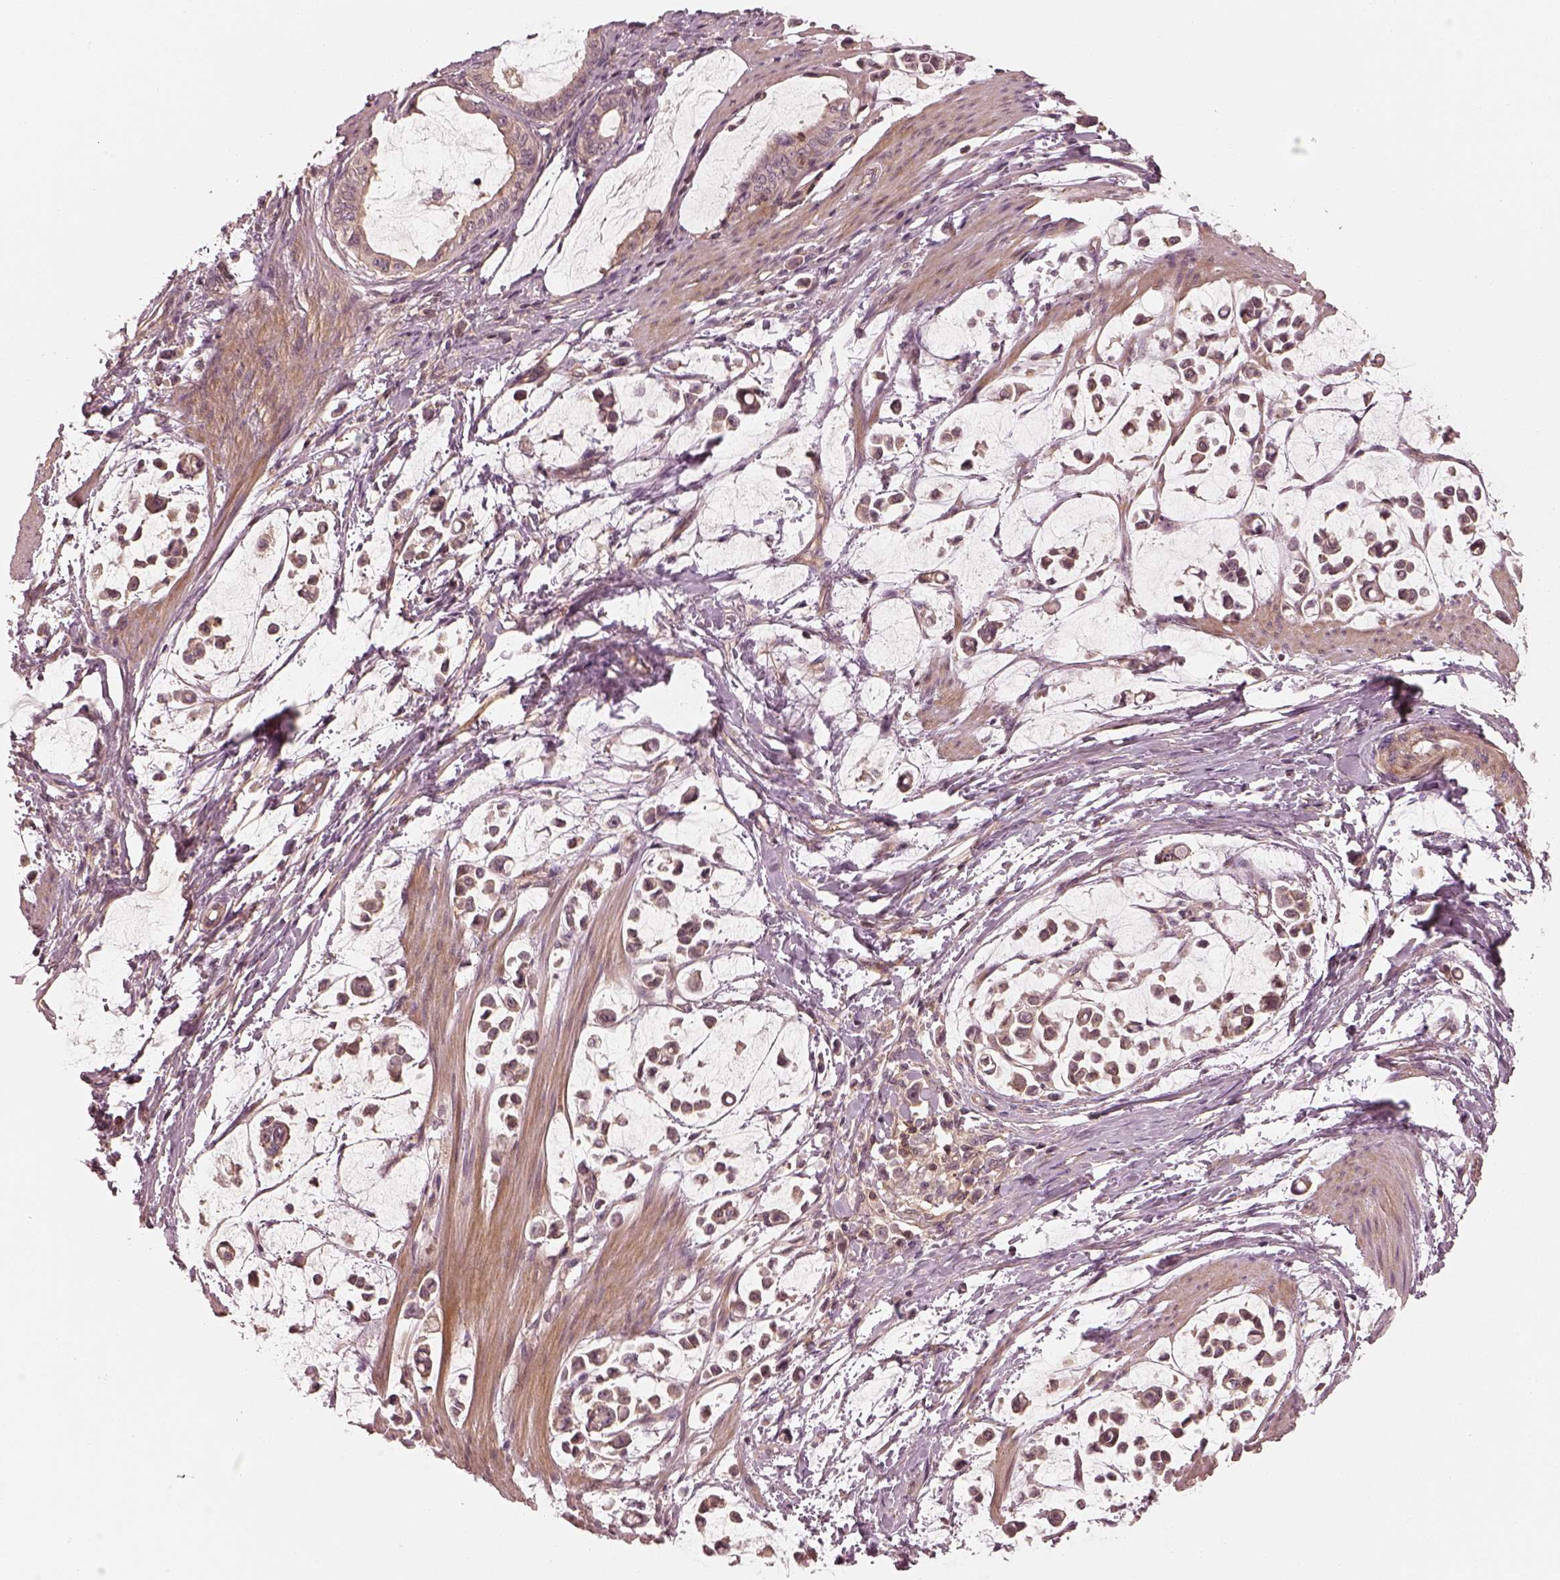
{"staining": {"intensity": "weak", "quantity": ">75%", "location": "cytoplasmic/membranous"}, "tissue": "stomach cancer", "cell_type": "Tumor cells", "image_type": "cancer", "snomed": [{"axis": "morphology", "description": "Adenocarcinoma, NOS"}, {"axis": "topography", "description": "Stomach"}], "caption": "Immunohistochemistry (DAB) staining of adenocarcinoma (stomach) displays weak cytoplasmic/membranous protein positivity in about >75% of tumor cells.", "gene": "FAM107B", "patient": {"sex": "male", "age": 82}}